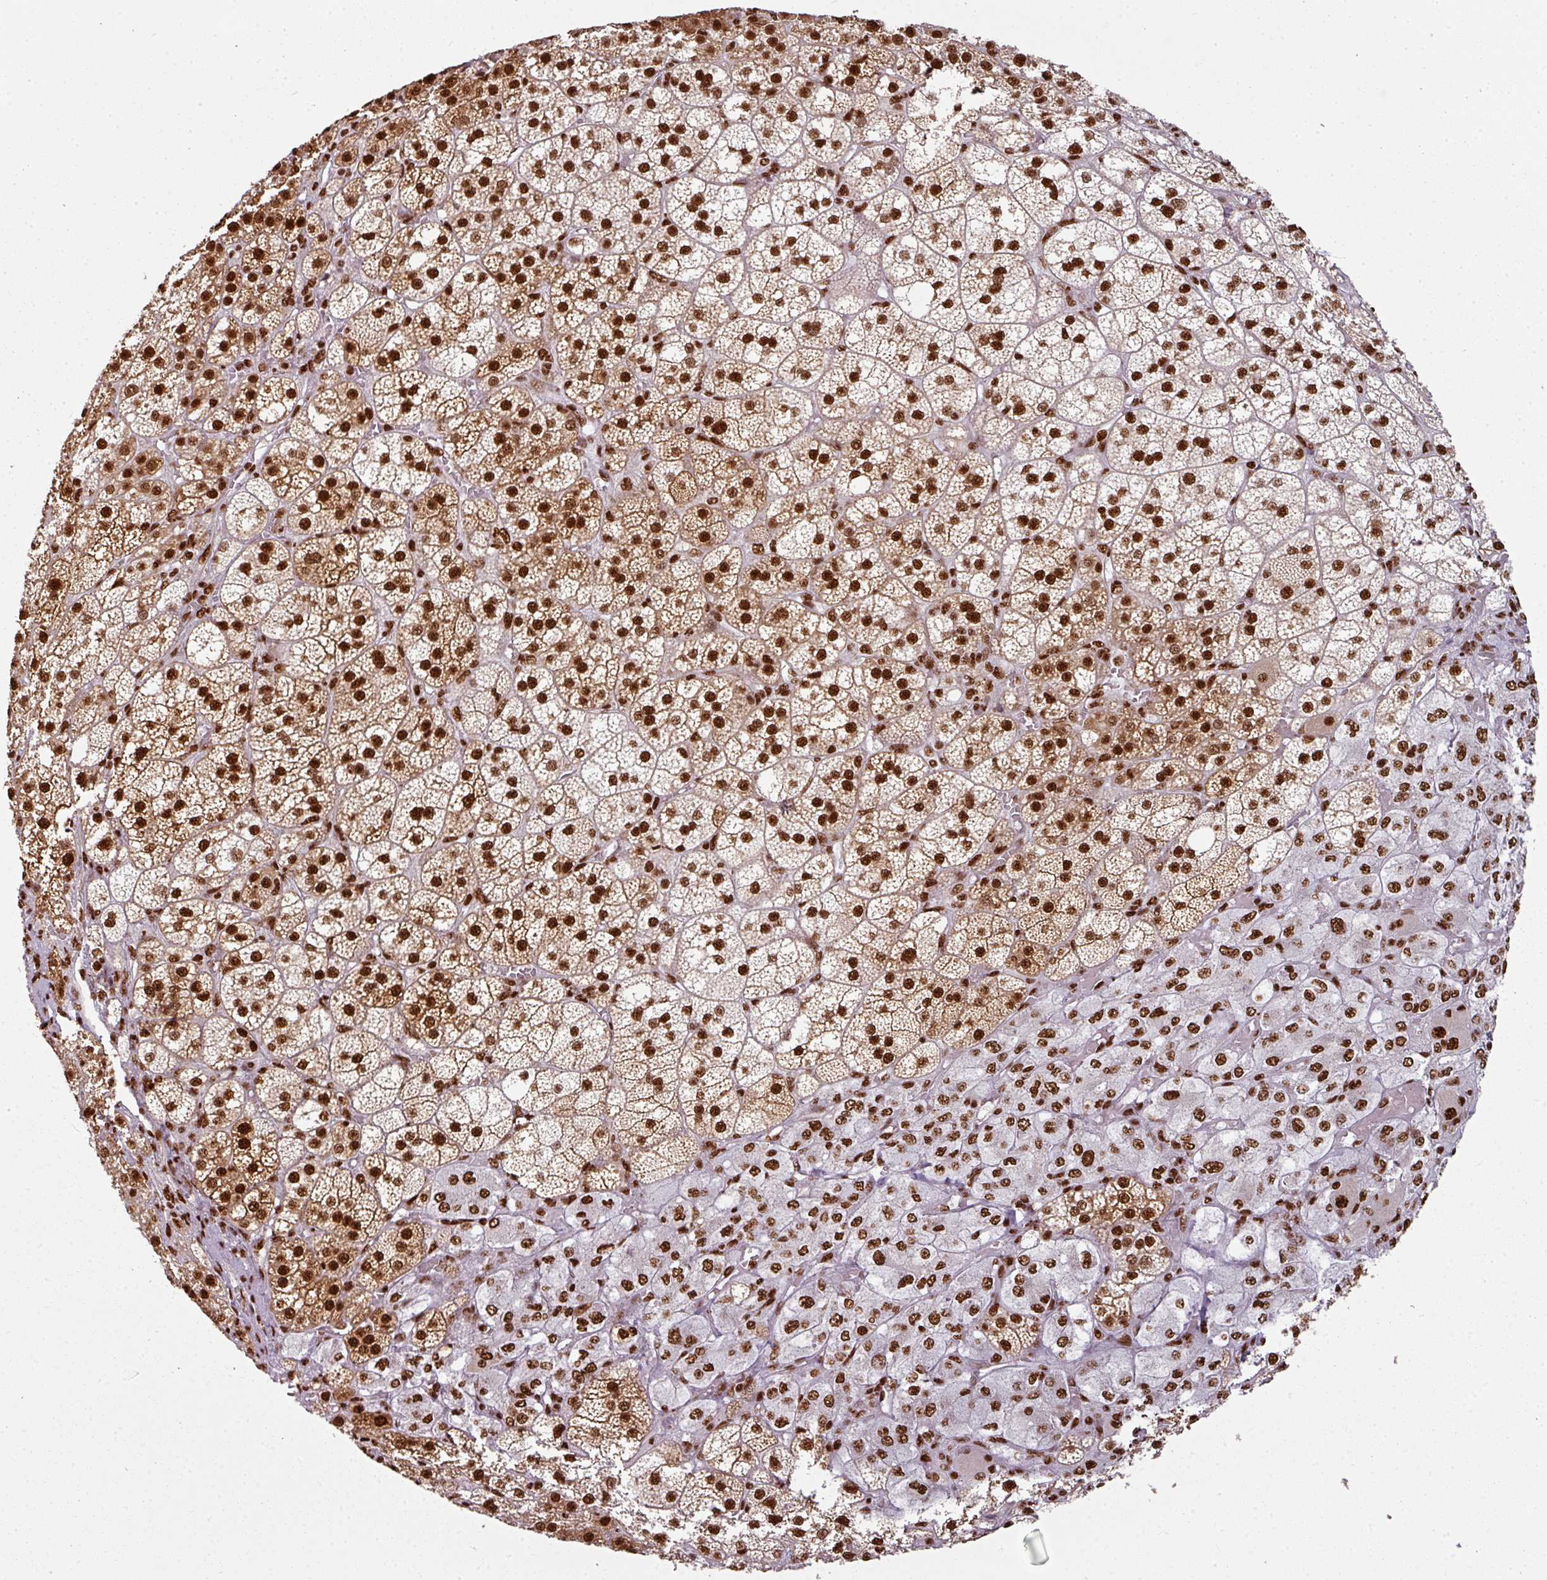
{"staining": {"intensity": "strong", "quantity": ">75%", "location": "cytoplasmic/membranous,nuclear"}, "tissue": "adrenal gland", "cell_type": "Glandular cells", "image_type": "normal", "snomed": [{"axis": "morphology", "description": "Normal tissue, NOS"}, {"axis": "topography", "description": "Adrenal gland"}], "caption": "The immunohistochemical stain labels strong cytoplasmic/membranous,nuclear staining in glandular cells of normal adrenal gland.", "gene": "SIK3", "patient": {"sex": "female", "age": 60}}